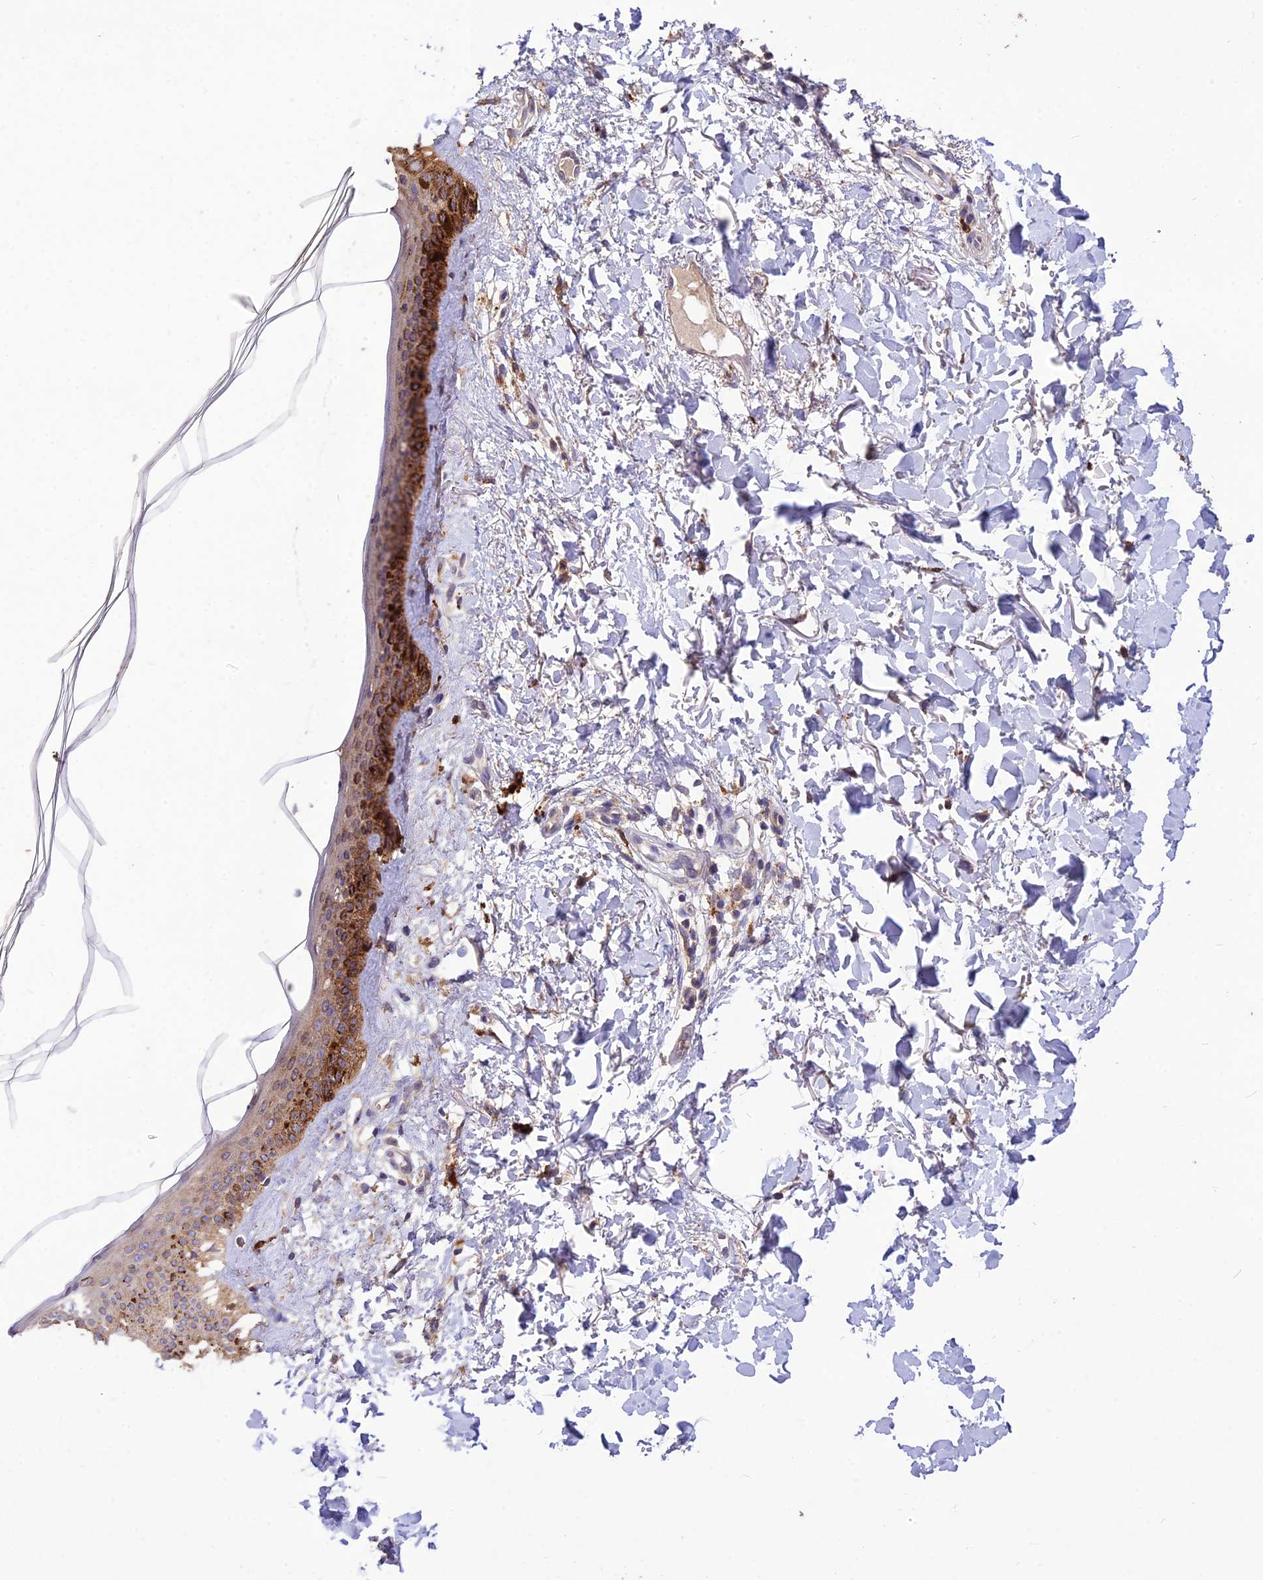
{"staining": {"intensity": "weak", "quantity": ">75%", "location": "cytoplasmic/membranous"}, "tissue": "skin", "cell_type": "Fibroblasts", "image_type": "normal", "snomed": [{"axis": "morphology", "description": "Normal tissue, NOS"}, {"axis": "topography", "description": "Skin"}], "caption": "Fibroblasts demonstrate low levels of weak cytoplasmic/membranous positivity in approximately >75% of cells in benign skin.", "gene": "SDHD", "patient": {"sex": "female", "age": 58}}